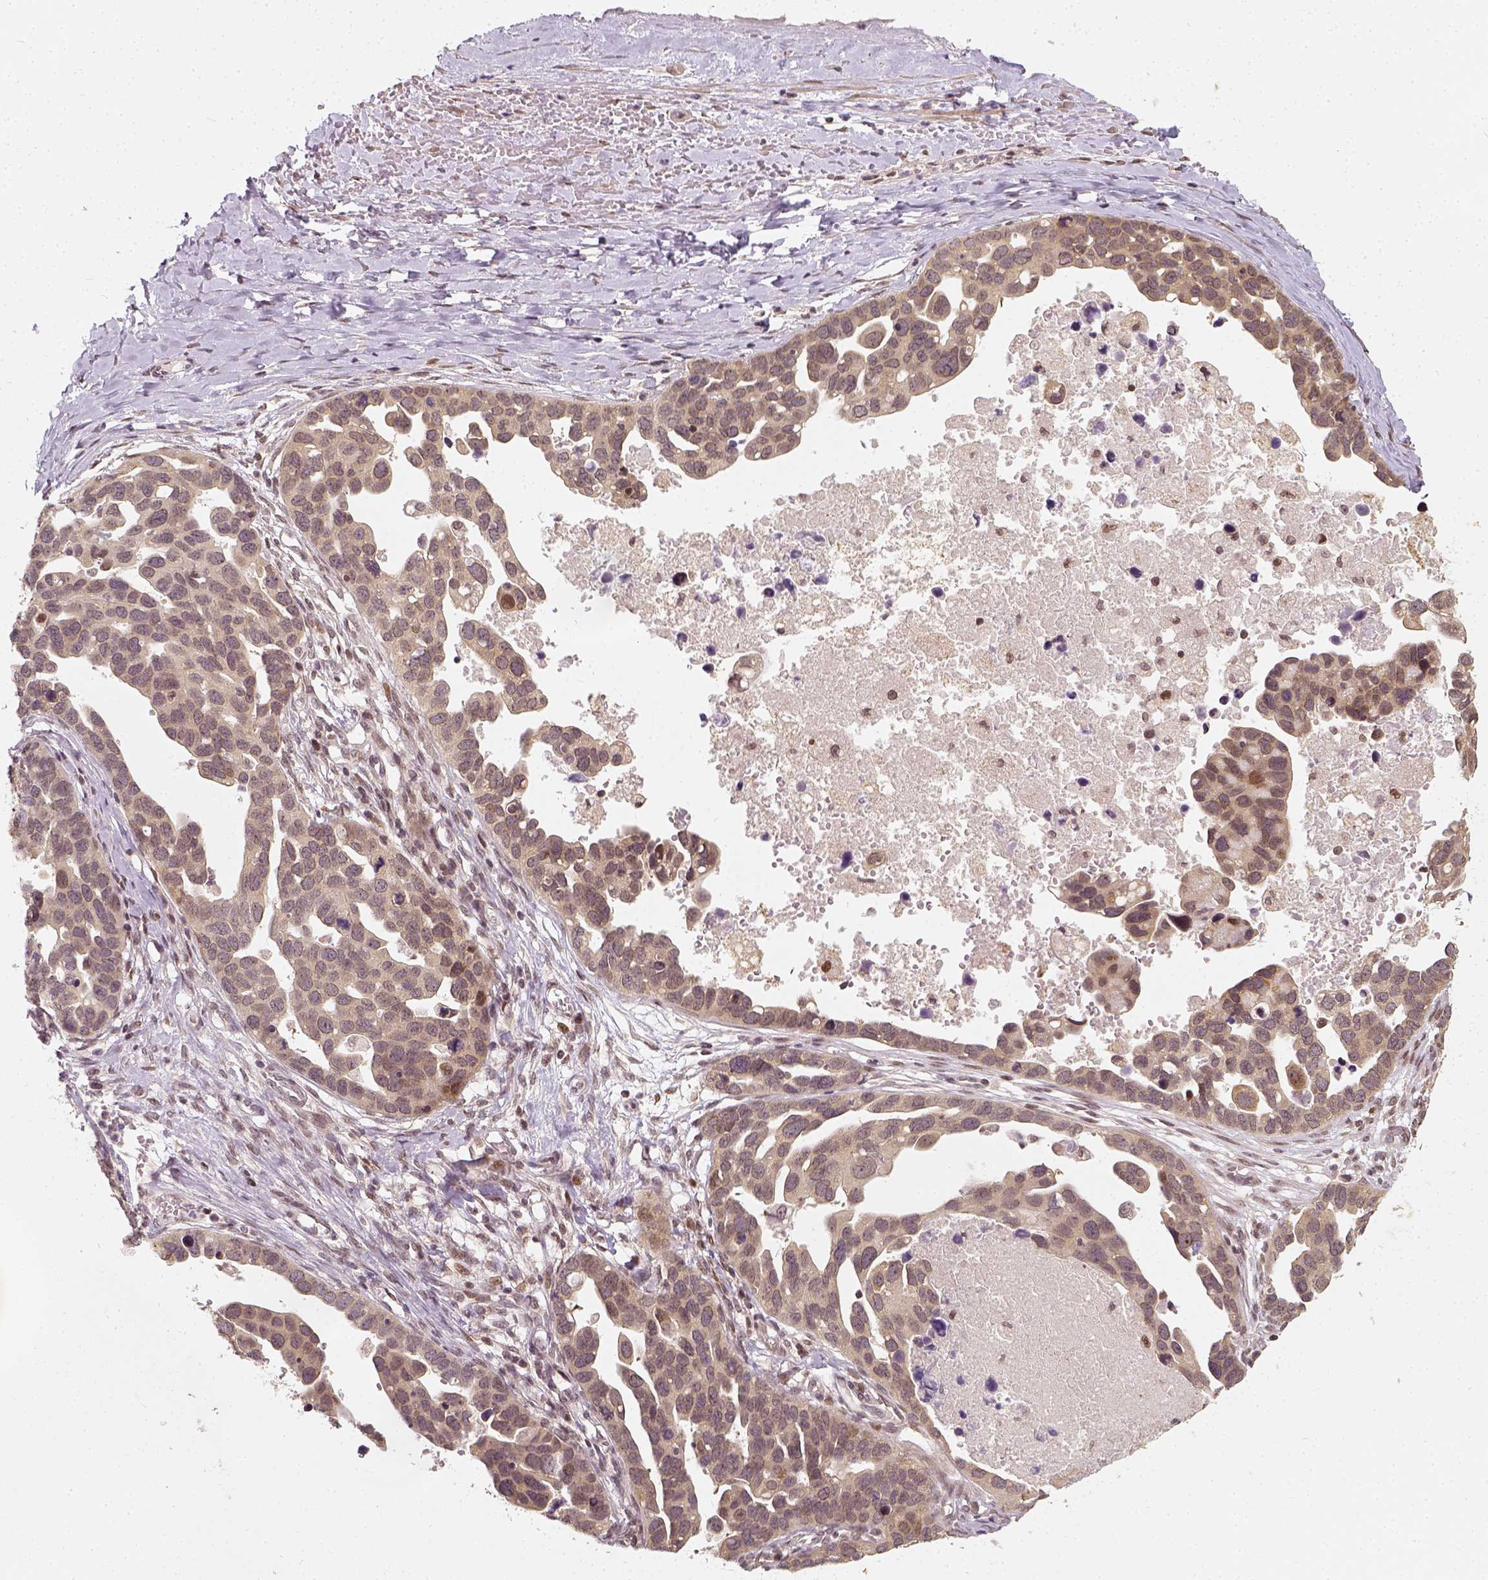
{"staining": {"intensity": "weak", "quantity": ">75%", "location": "cytoplasmic/membranous"}, "tissue": "ovarian cancer", "cell_type": "Tumor cells", "image_type": "cancer", "snomed": [{"axis": "morphology", "description": "Cystadenocarcinoma, serous, NOS"}, {"axis": "topography", "description": "Ovary"}], "caption": "The photomicrograph displays staining of ovarian cancer, revealing weak cytoplasmic/membranous protein positivity (brown color) within tumor cells.", "gene": "ZMAT3", "patient": {"sex": "female", "age": 54}}